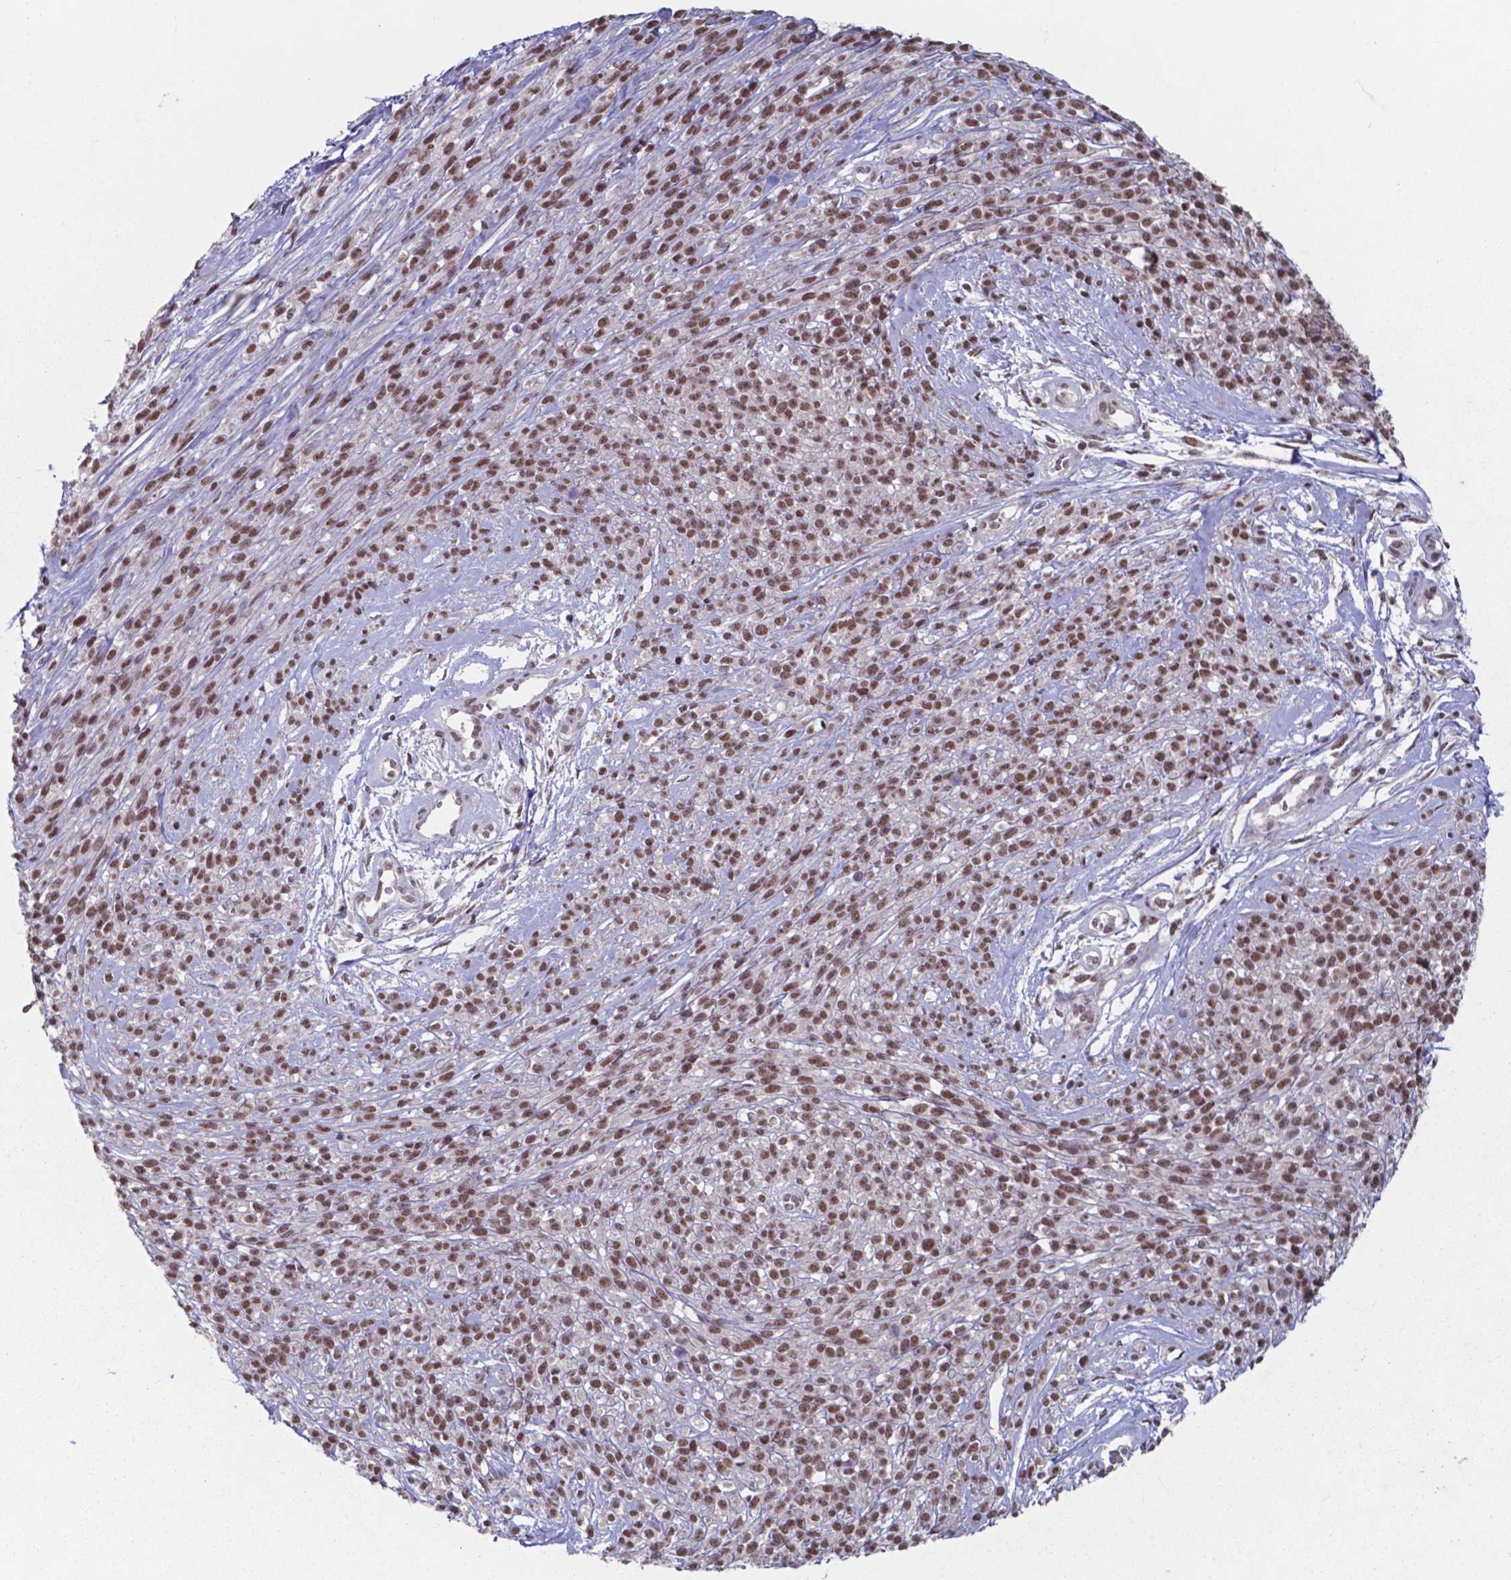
{"staining": {"intensity": "moderate", "quantity": ">75%", "location": "nuclear"}, "tissue": "melanoma", "cell_type": "Tumor cells", "image_type": "cancer", "snomed": [{"axis": "morphology", "description": "Malignant melanoma, NOS"}, {"axis": "topography", "description": "Skin"}, {"axis": "topography", "description": "Skin of trunk"}], "caption": "About >75% of tumor cells in melanoma display moderate nuclear protein expression as visualized by brown immunohistochemical staining.", "gene": "UBA1", "patient": {"sex": "male", "age": 74}}